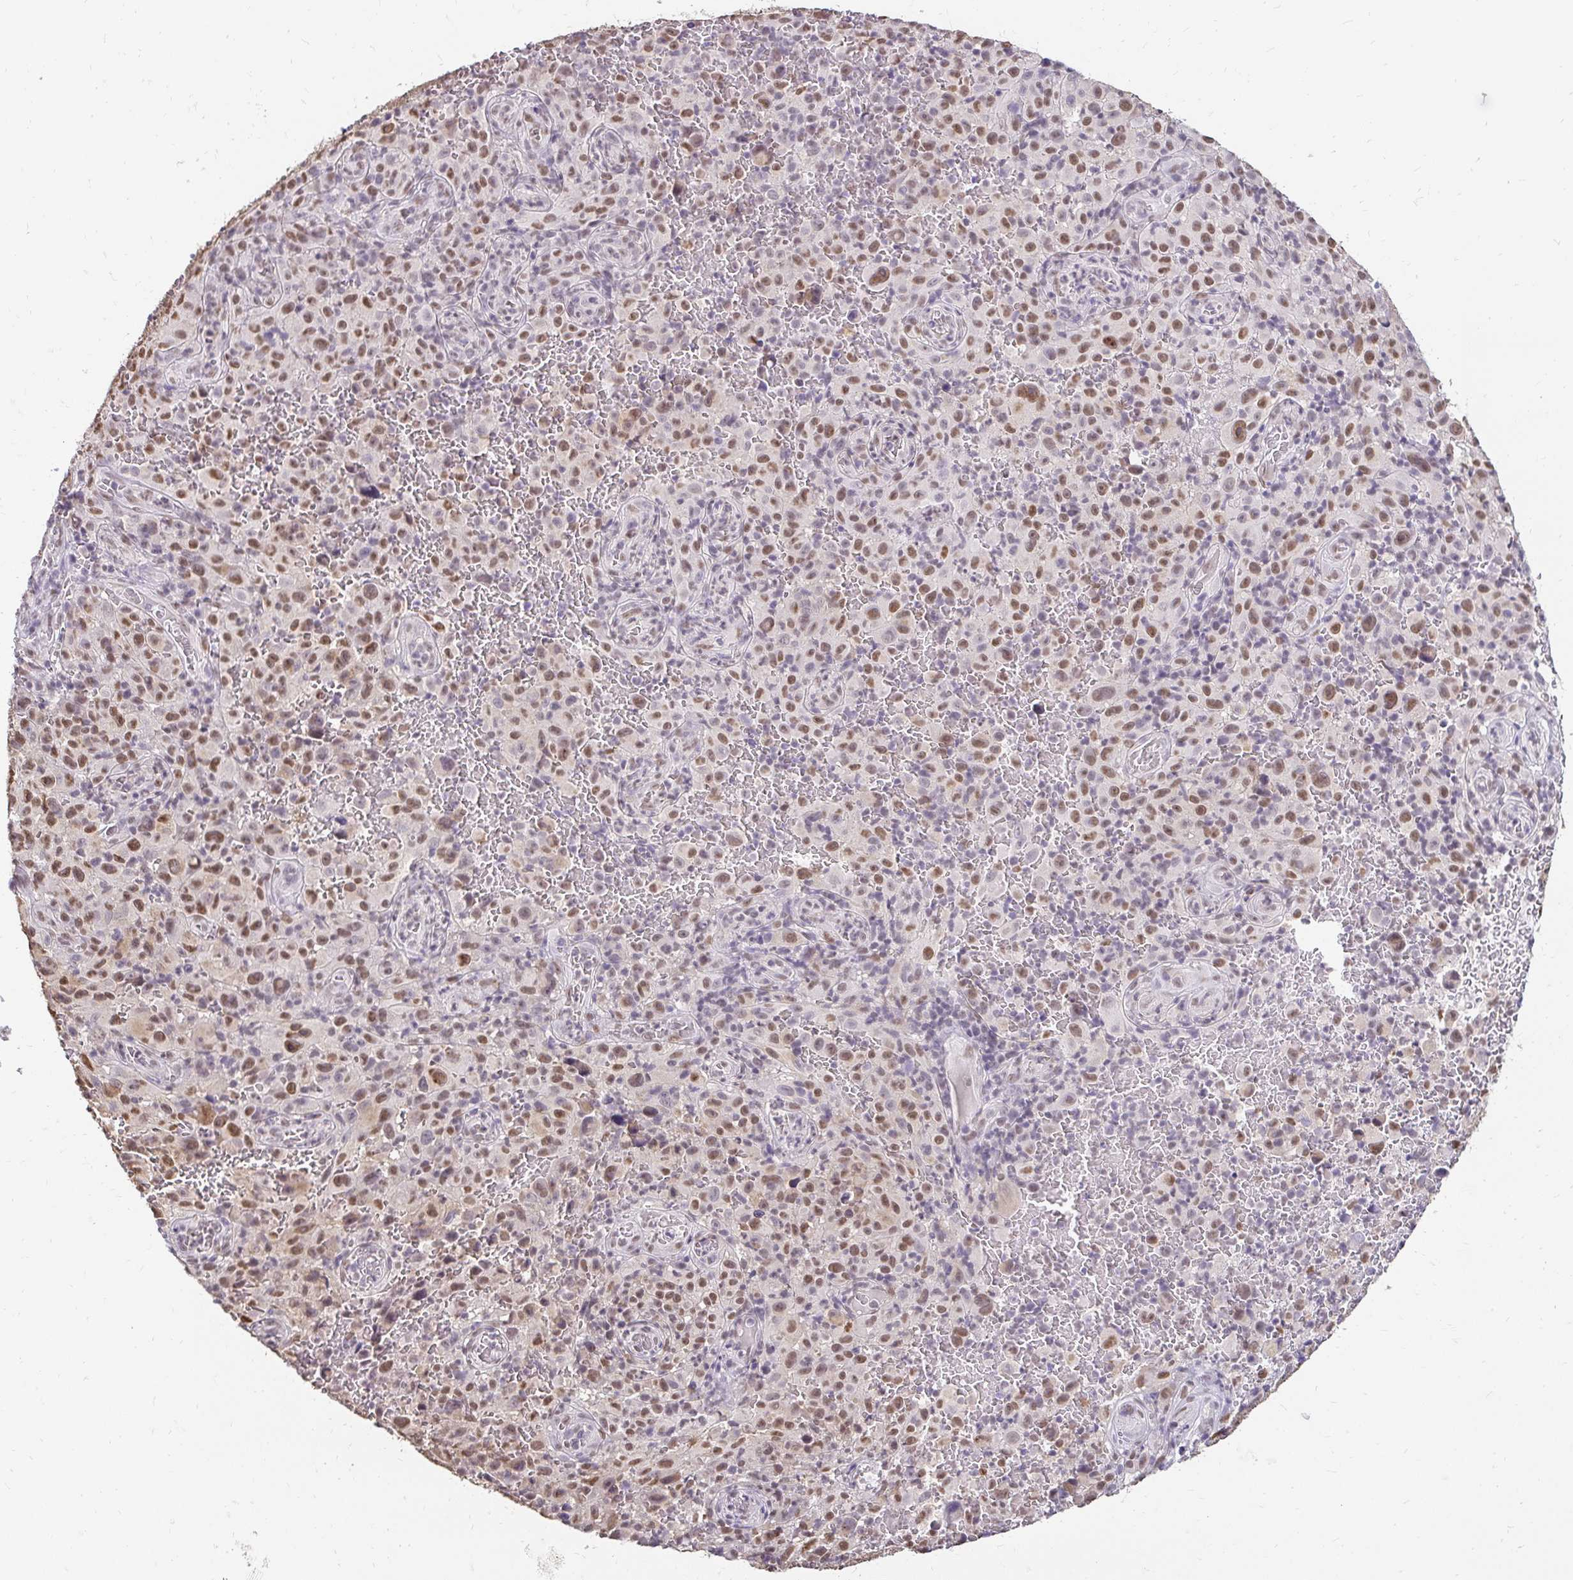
{"staining": {"intensity": "moderate", "quantity": ">75%", "location": "nuclear"}, "tissue": "melanoma", "cell_type": "Tumor cells", "image_type": "cancer", "snomed": [{"axis": "morphology", "description": "Malignant melanoma, NOS"}, {"axis": "topography", "description": "Skin"}], "caption": "Melanoma was stained to show a protein in brown. There is medium levels of moderate nuclear staining in approximately >75% of tumor cells. The protein of interest is shown in brown color, while the nuclei are stained blue.", "gene": "RIMS4", "patient": {"sex": "female", "age": 82}}